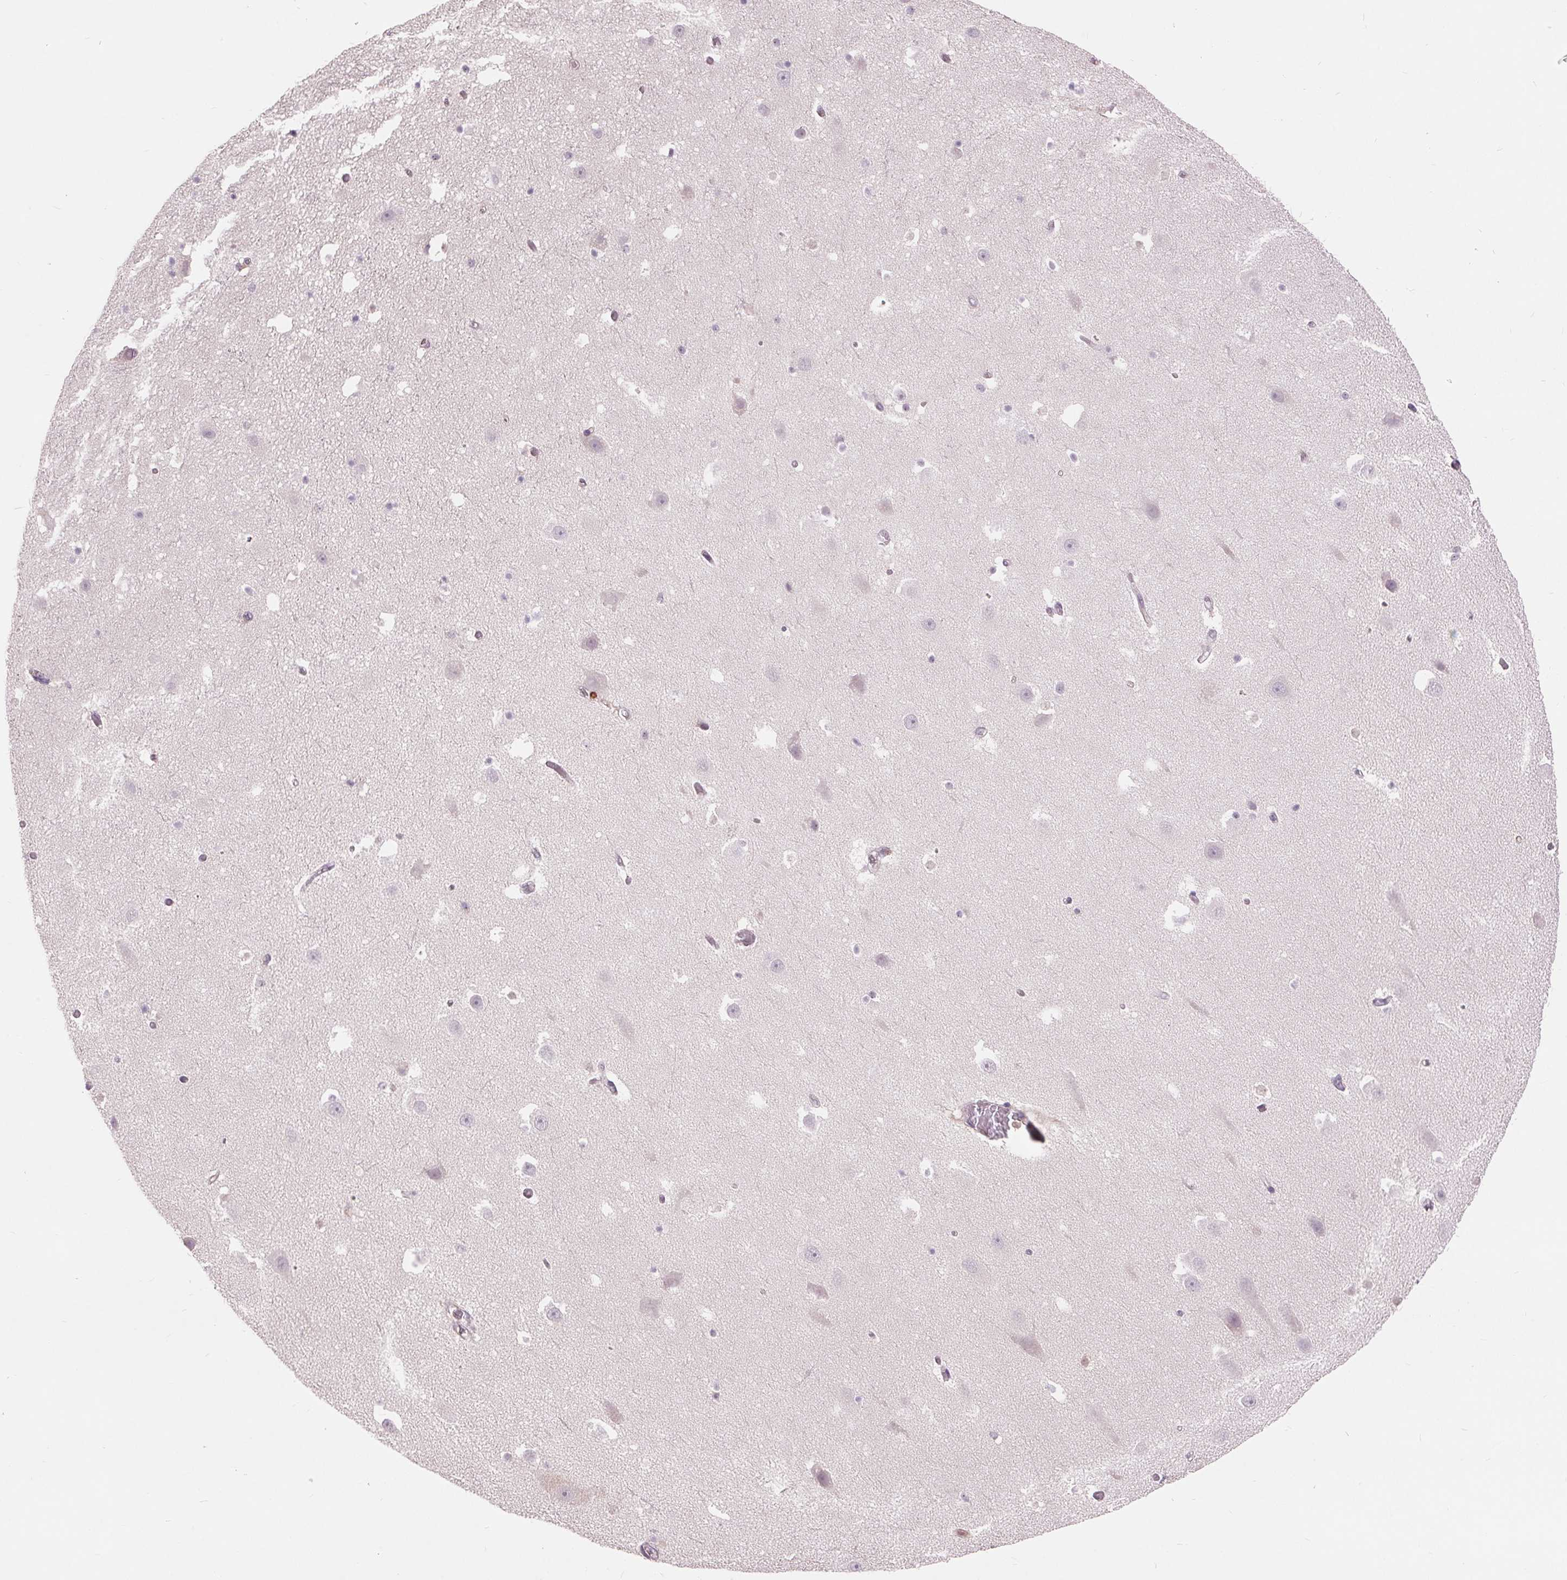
{"staining": {"intensity": "negative", "quantity": "none", "location": "none"}, "tissue": "hippocampus", "cell_type": "Glial cells", "image_type": "normal", "snomed": [{"axis": "morphology", "description": "Normal tissue, NOS"}, {"axis": "topography", "description": "Hippocampus"}], "caption": "Protein analysis of benign hippocampus exhibits no significant positivity in glial cells. (IHC, brightfield microscopy, high magnification).", "gene": "RANBP3L", "patient": {"sex": "male", "age": 26}}